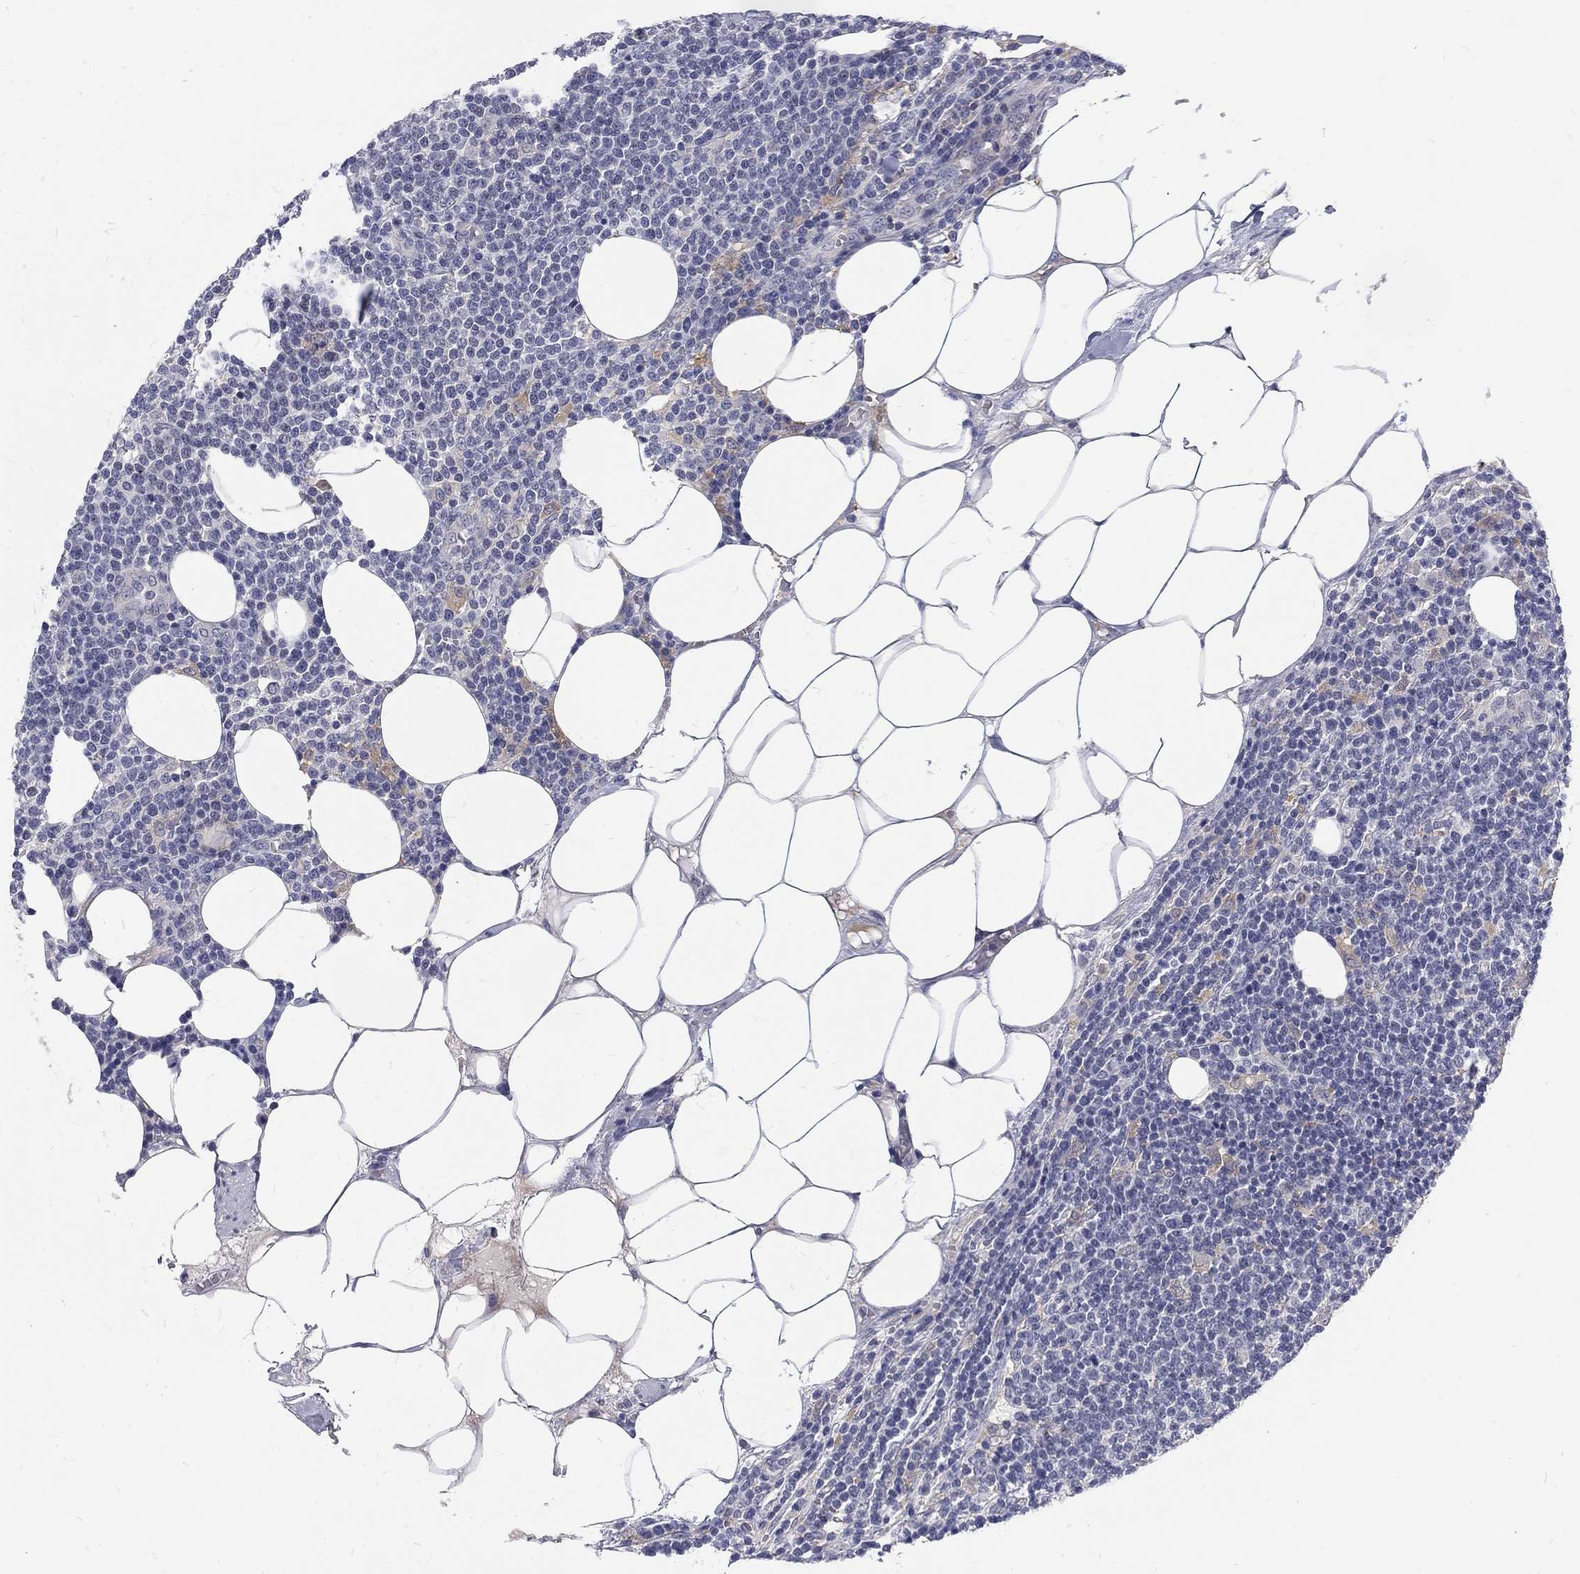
{"staining": {"intensity": "negative", "quantity": "none", "location": "none"}, "tissue": "lymphoma", "cell_type": "Tumor cells", "image_type": "cancer", "snomed": [{"axis": "morphology", "description": "Malignant lymphoma, non-Hodgkin's type, High grade"}, {"axis": "topography", "description": "Lymph node"}], "caption": "The histopathology image exhibits no significant positivity in tumor cells of malignant lymphoma, non-Hodgkin's type (high-grade).", "gene": "PHKA1", "patient": {"sex": "male", "age": 61}}